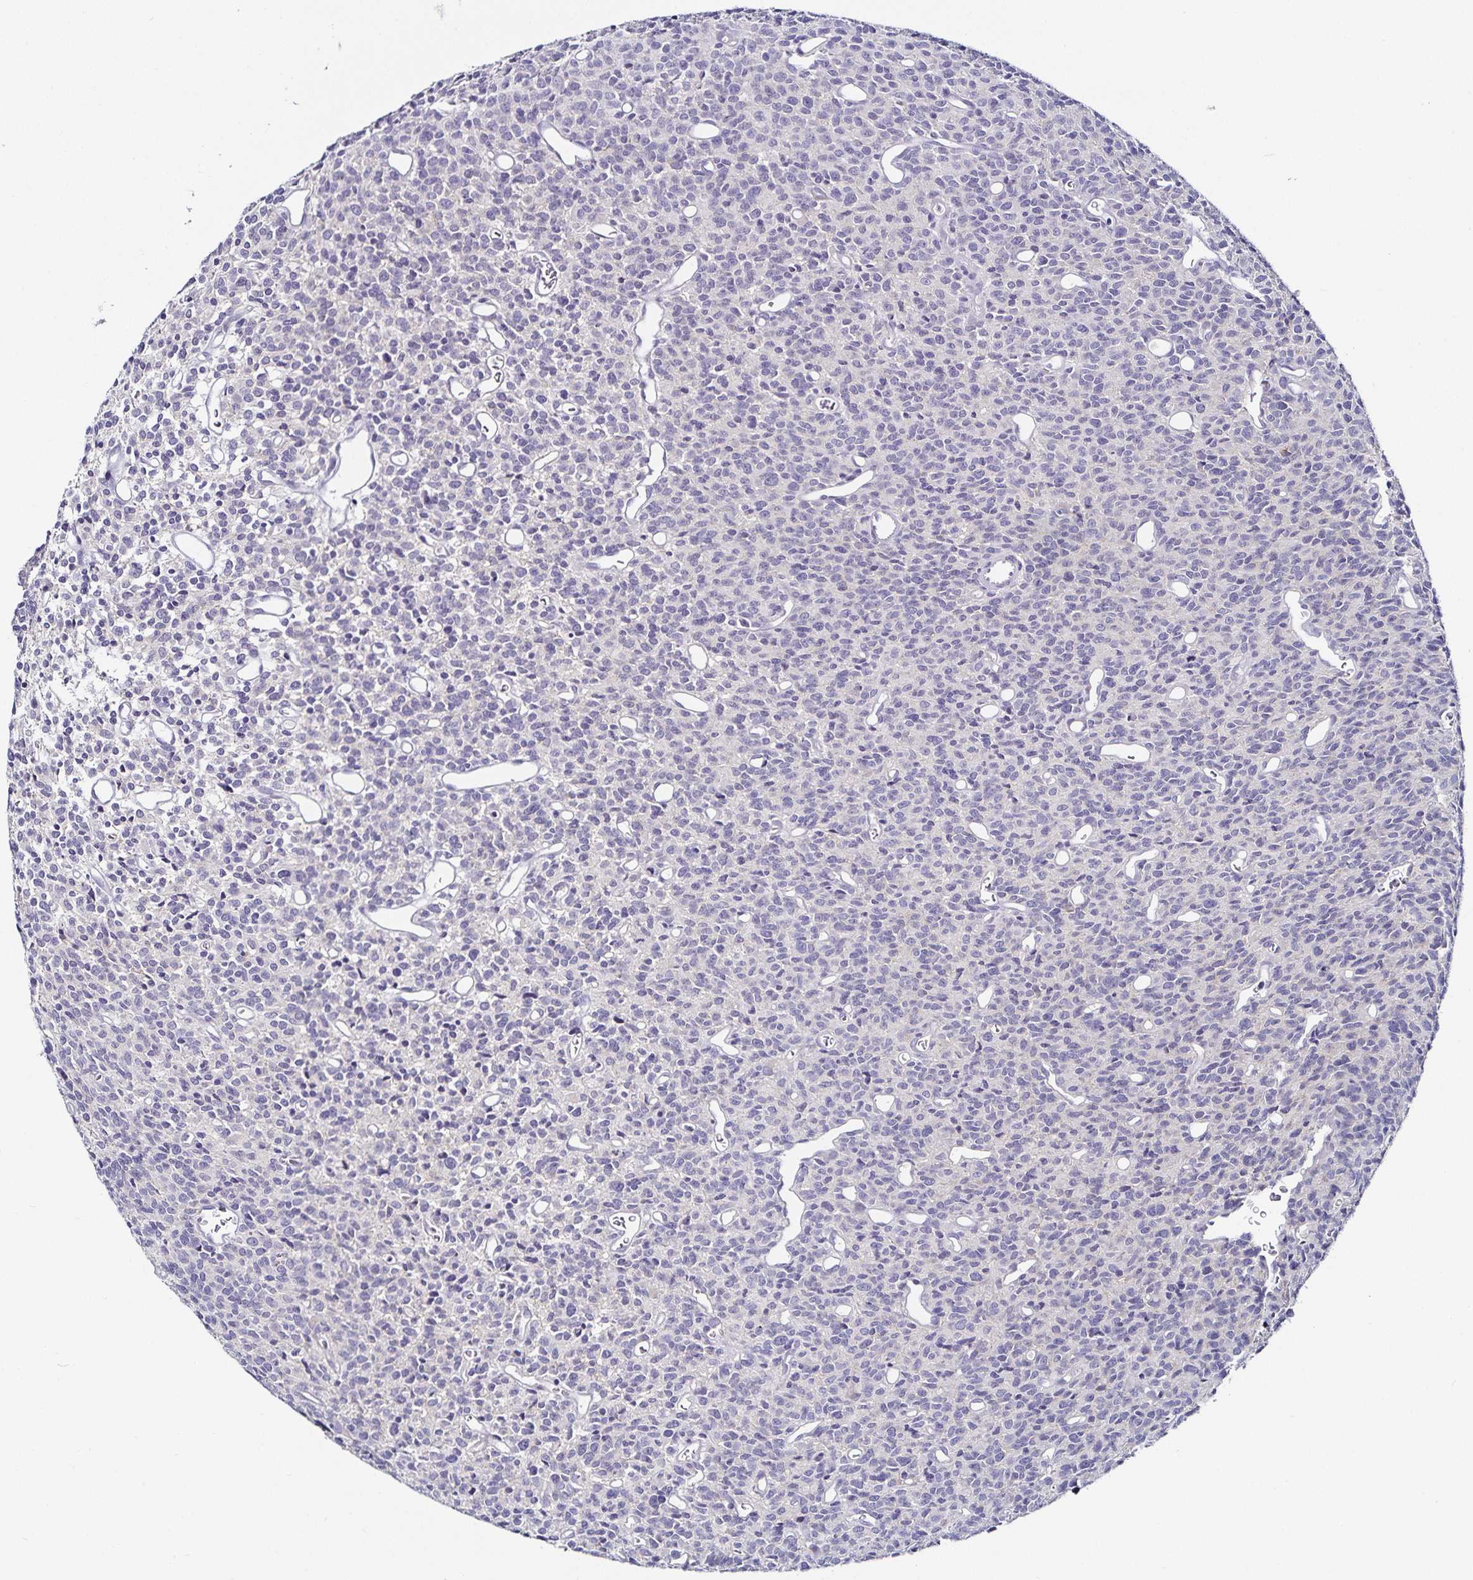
{"staining": {"intensity": "weak", "quantity": "<25%", "location": "cytoplasmic/membranous"}, "tissue": "glioma", "cell_type": "Tumor cells", "image_type": "cancer", "snomed": [{"axis": "morphology", "description": "Glioma, malignant, High grade"}, {"axis": "topography", "description": "Brain"}], "caption": "This is an immunohistochemistry (IHC) image of high-grade glioma (malignant). There is no expression in tumor cells.", "gene": "TSPAN7", "patient": {"sex": "male", "age": 76}}